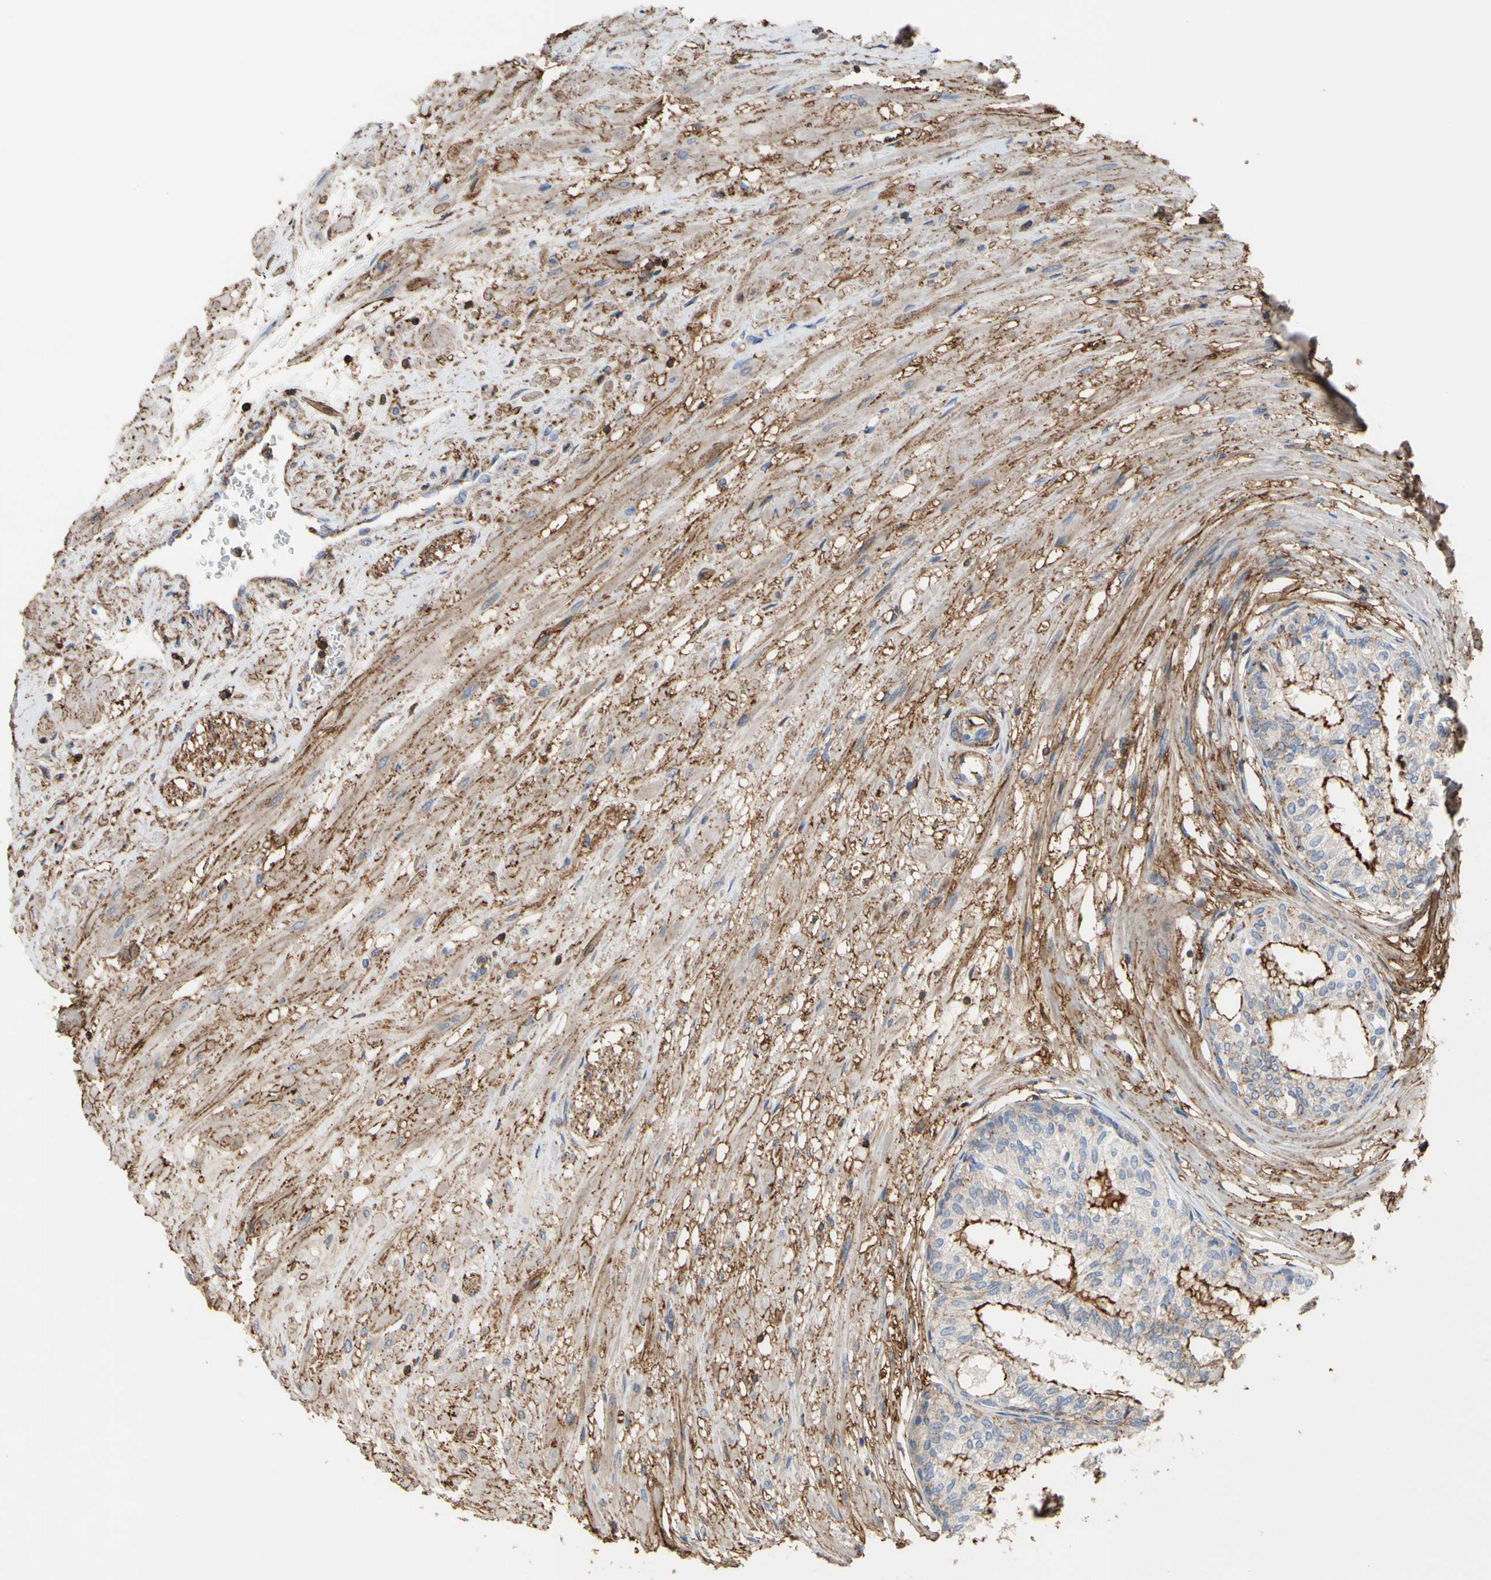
{"staining": {"intensity": "weak", "quantity": ">75%", "location": "cytoplasmic/membranous"}, "tissue": "prostate", "cell_type": "Glandular cells", "image_type": "normal", "snomed": [{"axis": "morphology", "description": "Normal tissue, NOS"}, {"axis": "topography", "description": "Prostate"}, {"axis": "topography", "description": "Seminal veicle"}], "caption": "Immunohistochemistry (DAB) staining of benign human prostate reveals weak cytoplasmic/membranous protein staining in about >75% of glandular cells. Nuclei are stained in blue.", "gene": "ANXA6", "patient": {"sex": "male", "age": 60}}